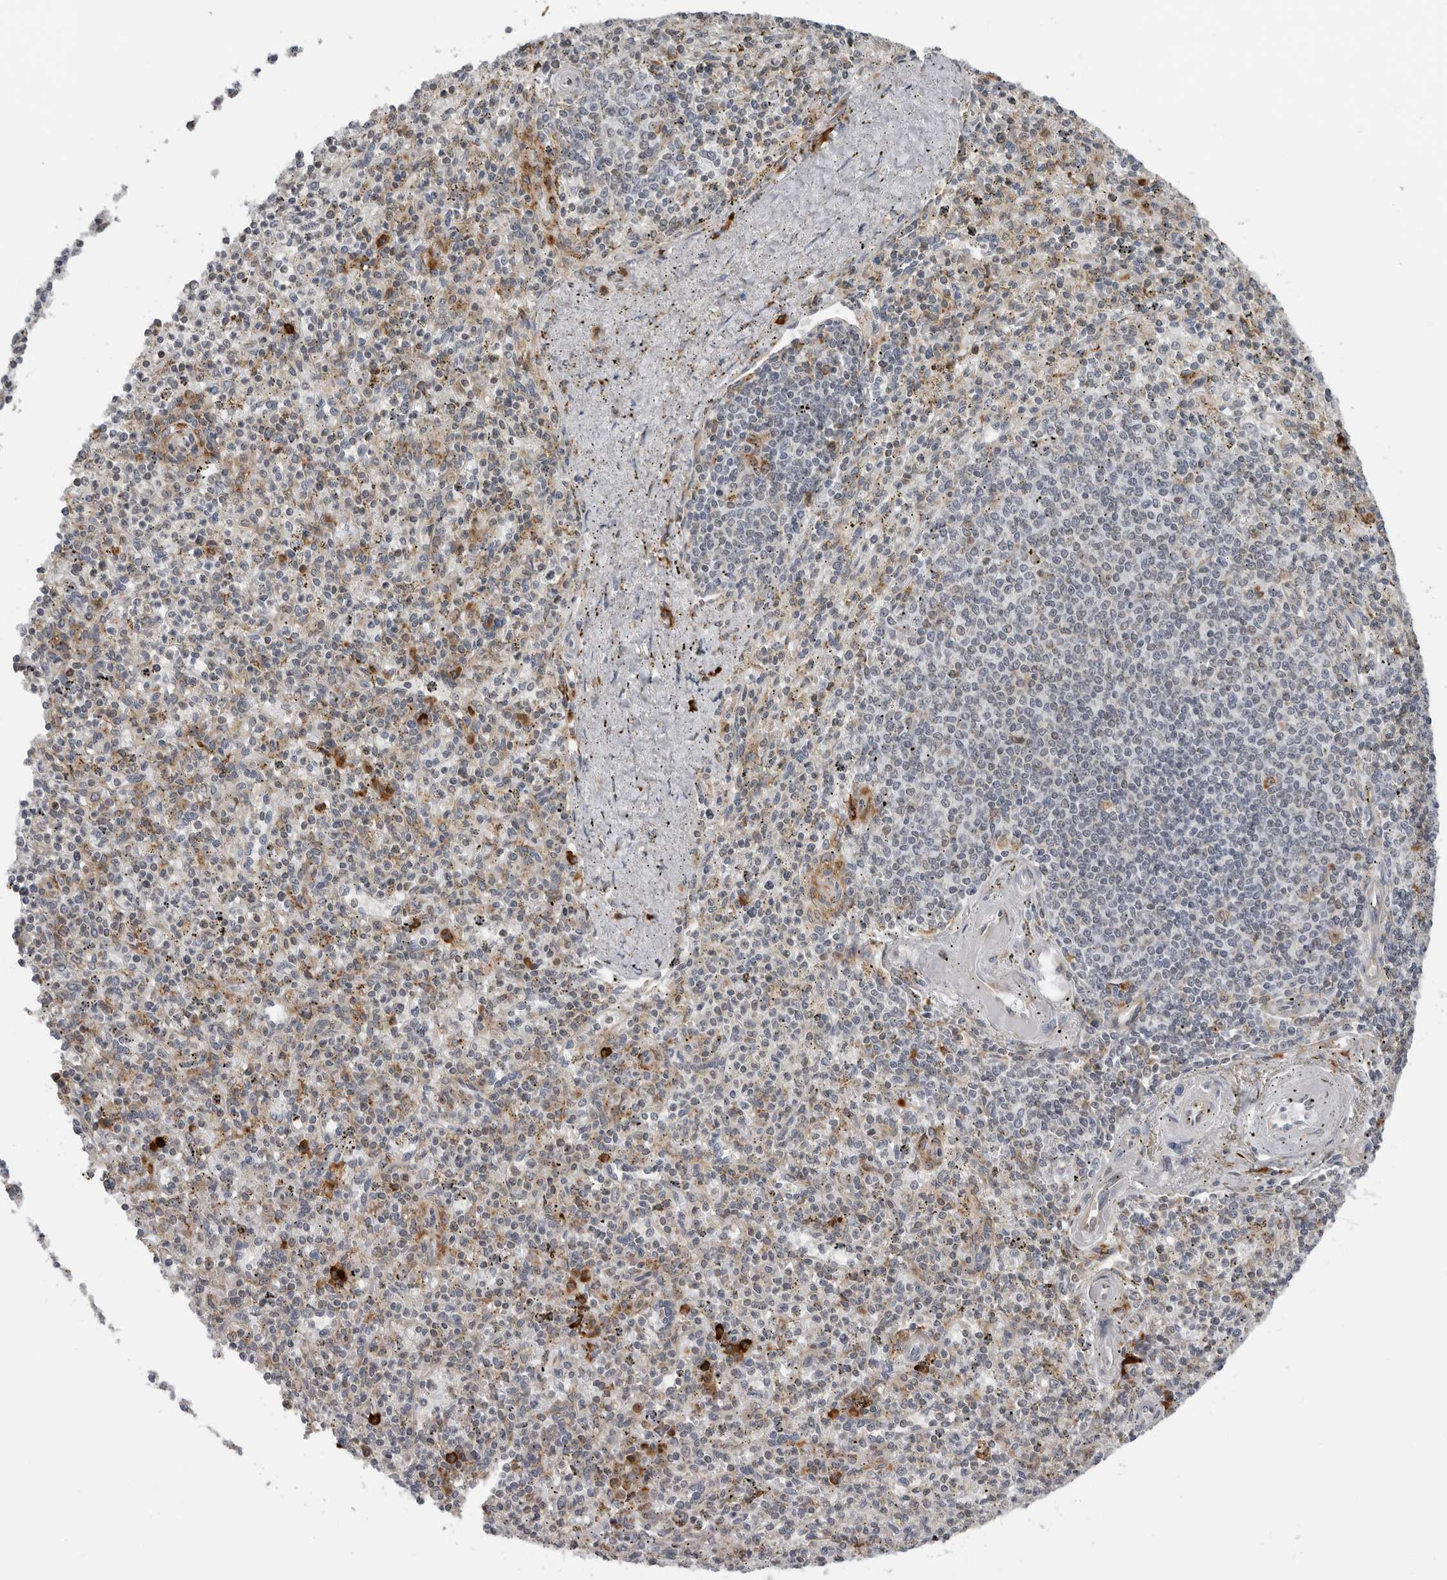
{"staining": {"intensity": "negative", "quantity": "none", "location": "none"}, "tissue": "spleen", "cell_type": "Cells in red pulp", "image_type": "normal", "snomed": [{"axis": "morphology", "description": "Normal tissue, NOS"}, {"axis": "topography", "description": "Spleen"}], "caption": "IHC micrograph of normal spleen: spleen stained with DAB (3,3'-diaminobenzidine) exhibits no significant protein staining in cells in red pulp. (DAB IHC with hematoxylin counter stain).", "gene": "ALPK2", "patient": {"sex": "male", "age": 72}}